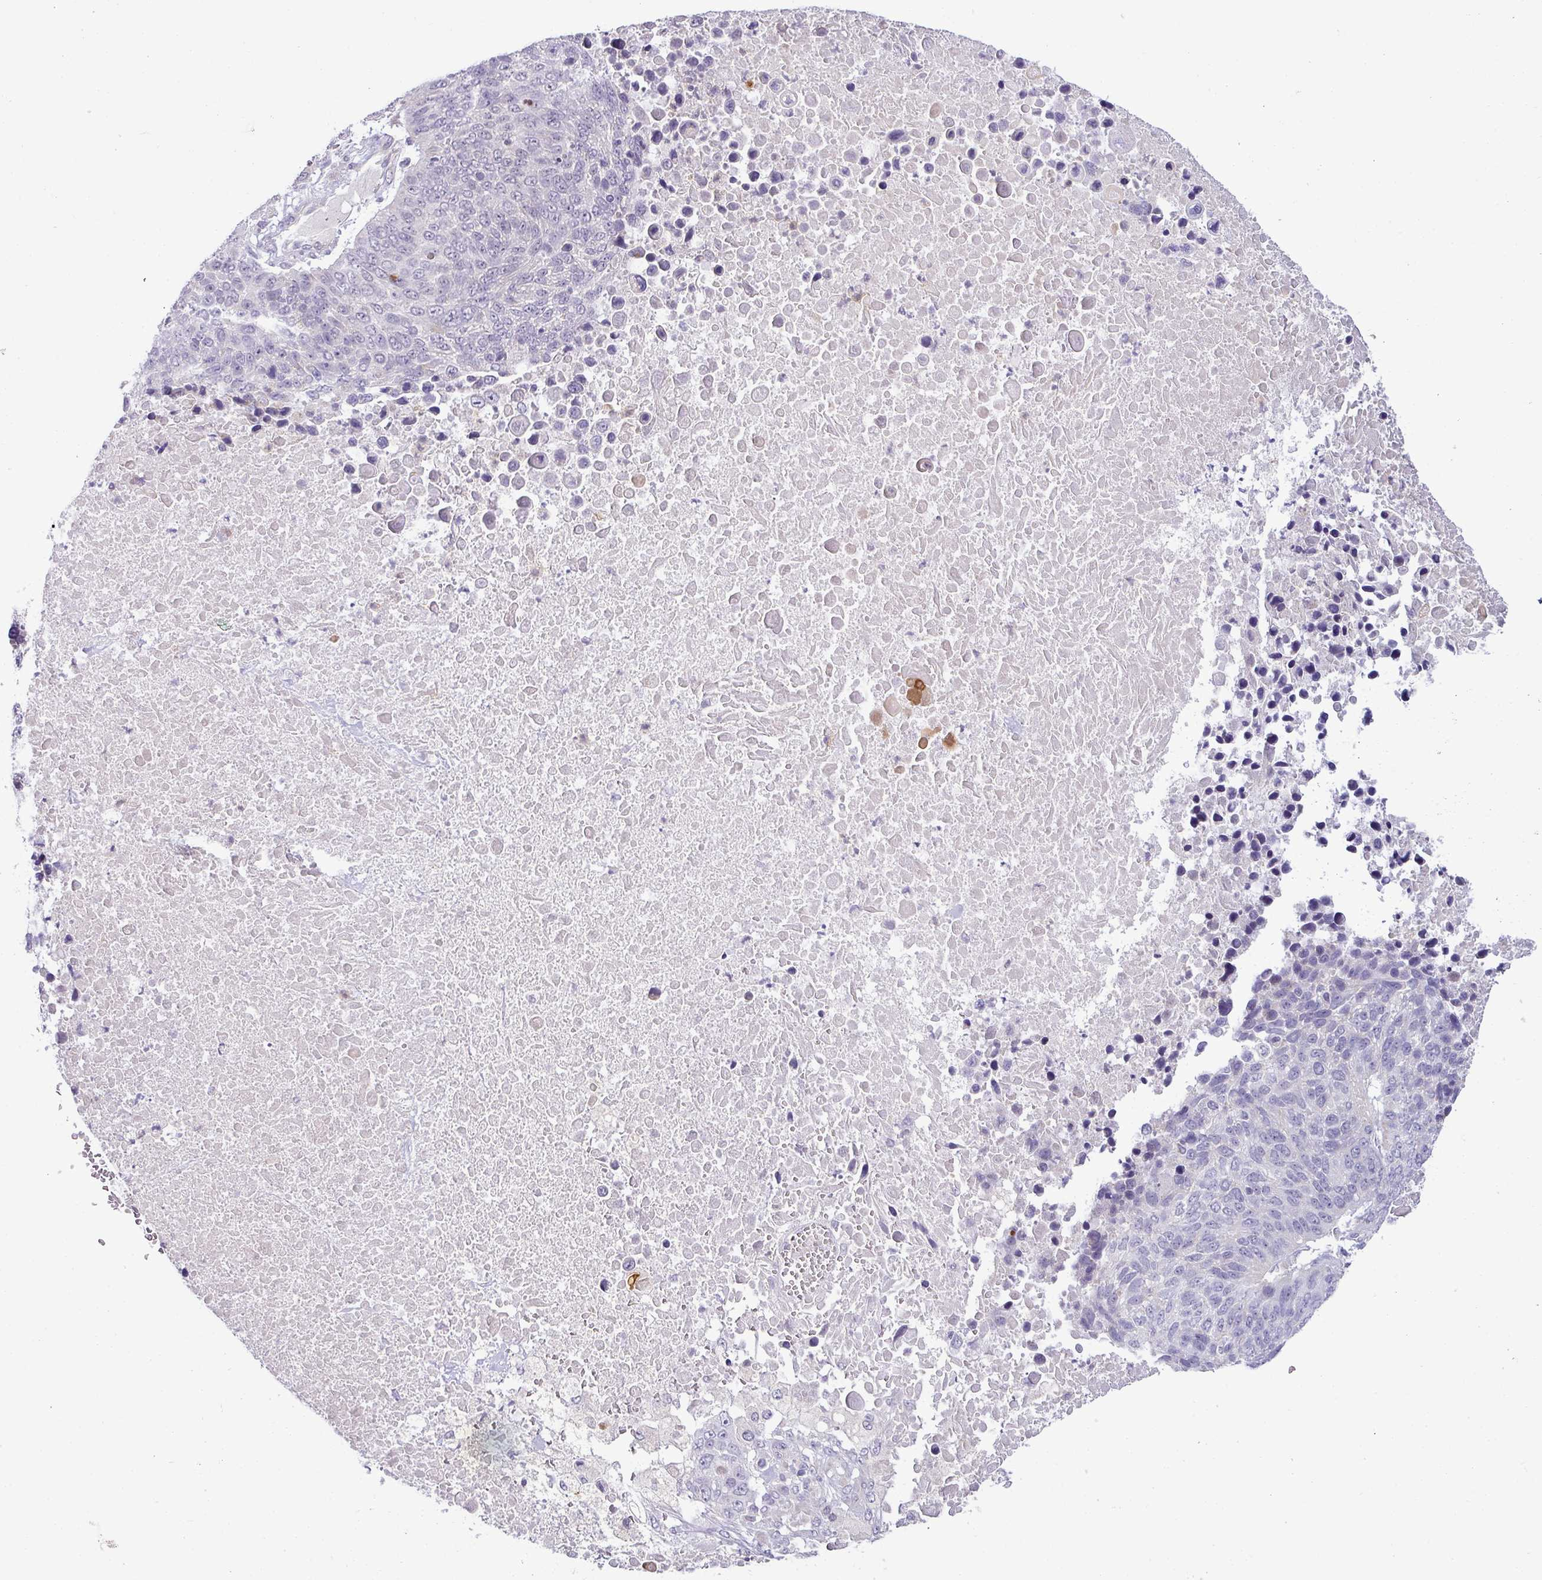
{"staining": {"intensity": "negative", "quantity": "none", "location": "none"}, "tissue": "lung cancer", "cell_type": "Tumor cells", "image_type": "cancer", "snomed": [{"axis": "morphology", "description": "Normal tissue, NOS"}, {"axis": "morphology", "description": "Squamous cell carcinoma, NOS"}, {"axis": "topography", "description": "Lymph node"}, {"axis": "topography", "description": "Lung"}], "caption": "Tumor cells are negative for protein expression in human squamous cell carcinoma (lung).", "gene": "HBEGF", "patient": {"sex": "male", "age": 66}}